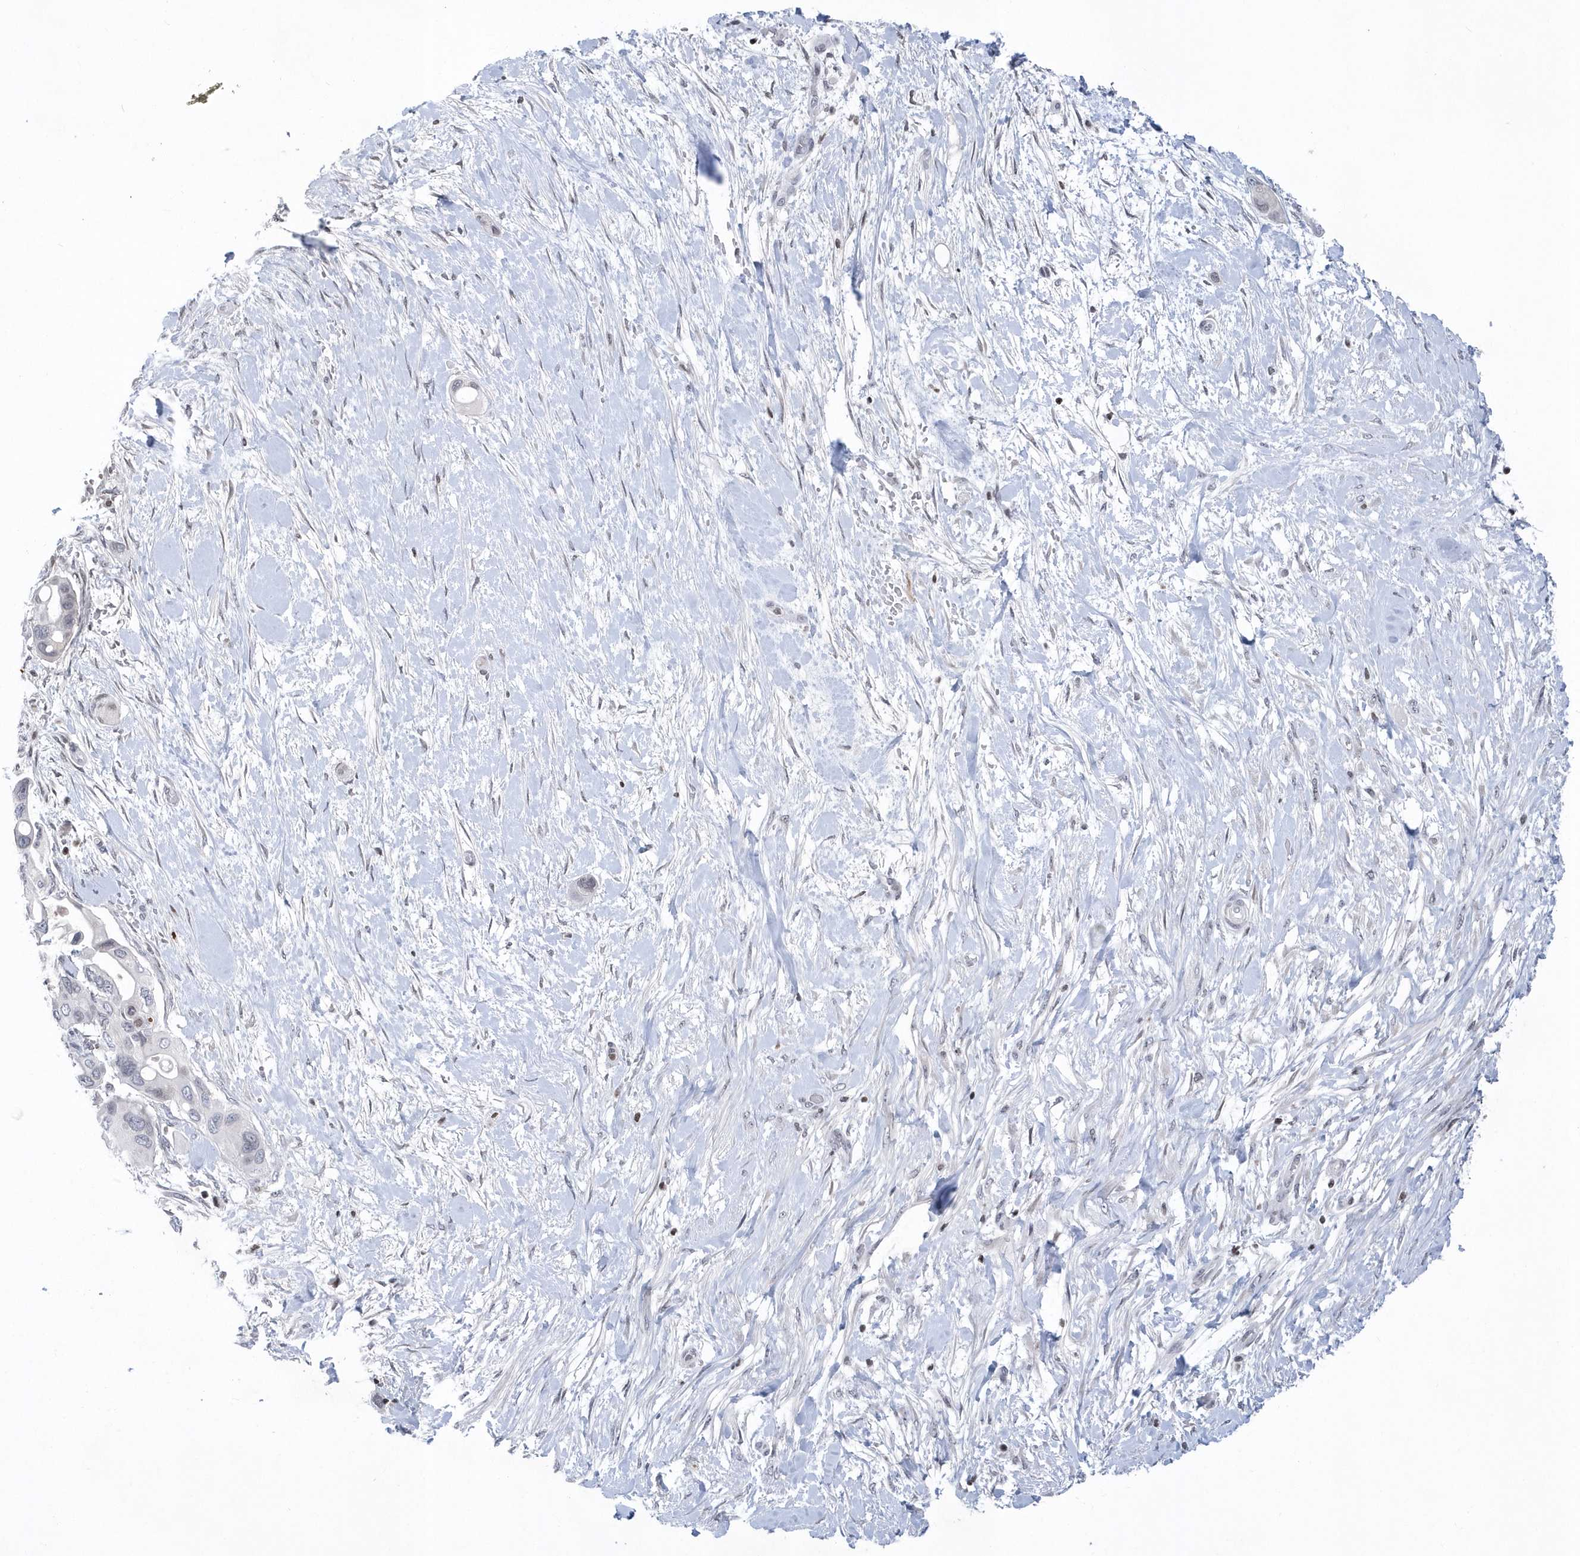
{"staining": {"intensity": "negative", "quantity": "none", "location": "none"}, "tissue": "pancreatic cancer", "cell_type": "Tumor cells", "image_type": "cancer", "snomed": [{"axis": "morphology", "description": "Adenocarcinoma, NOS"}, {"axis": "topography", "description": "Pancreas"}], "caption": "Tumor cells show no significant staining in pancreatic cancer (adenocarcinoma). (Immunohistochemistry, brightfield microscopy, high magnification).", "gene": "VWA5B2", "patient": {"sex": "male", "age": 68}}